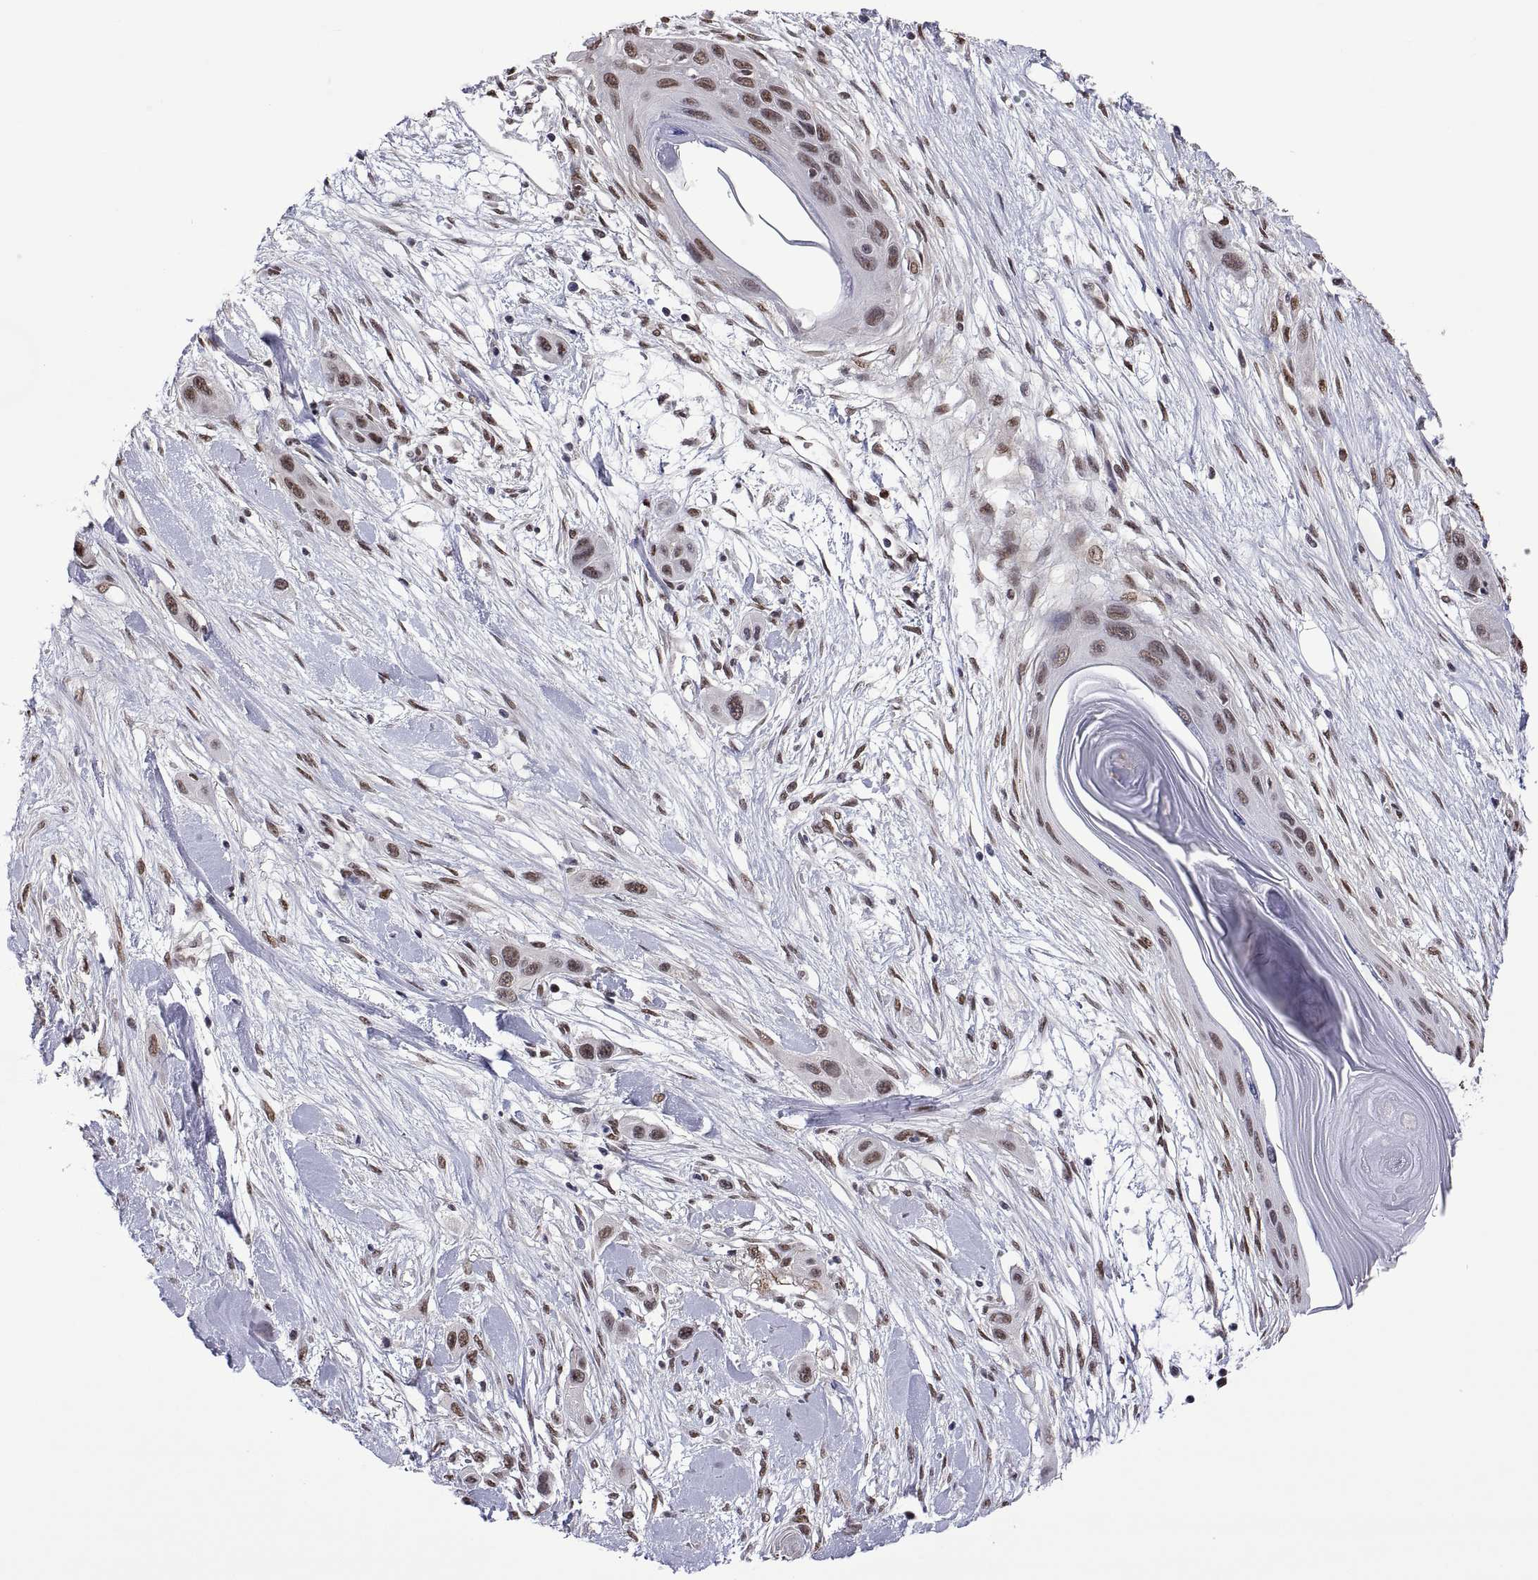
{"staining": {"intensity": "moderate", "quantity": "25%-75%", "location": "nuclear"}, "tissue": "skin cancer", "cell_type": "Tumor cells", "image_type": "cancer", "snomed": [{"axis": "morphology", "description": "Squamous cell carcinoma, NOS"}, {"axis": "topography", "description": "Skin"}], "caption": "A high-resolution photomicrograph shows immunohistochemistry staining of squamous cell carcinoma (skin), which shows moderate nuclear expression in about 25%-75% of tumor cells. Nuclei are stained in blue.", "gene": "NR4A1", "patient": {"sex": "male", "age": 79}}